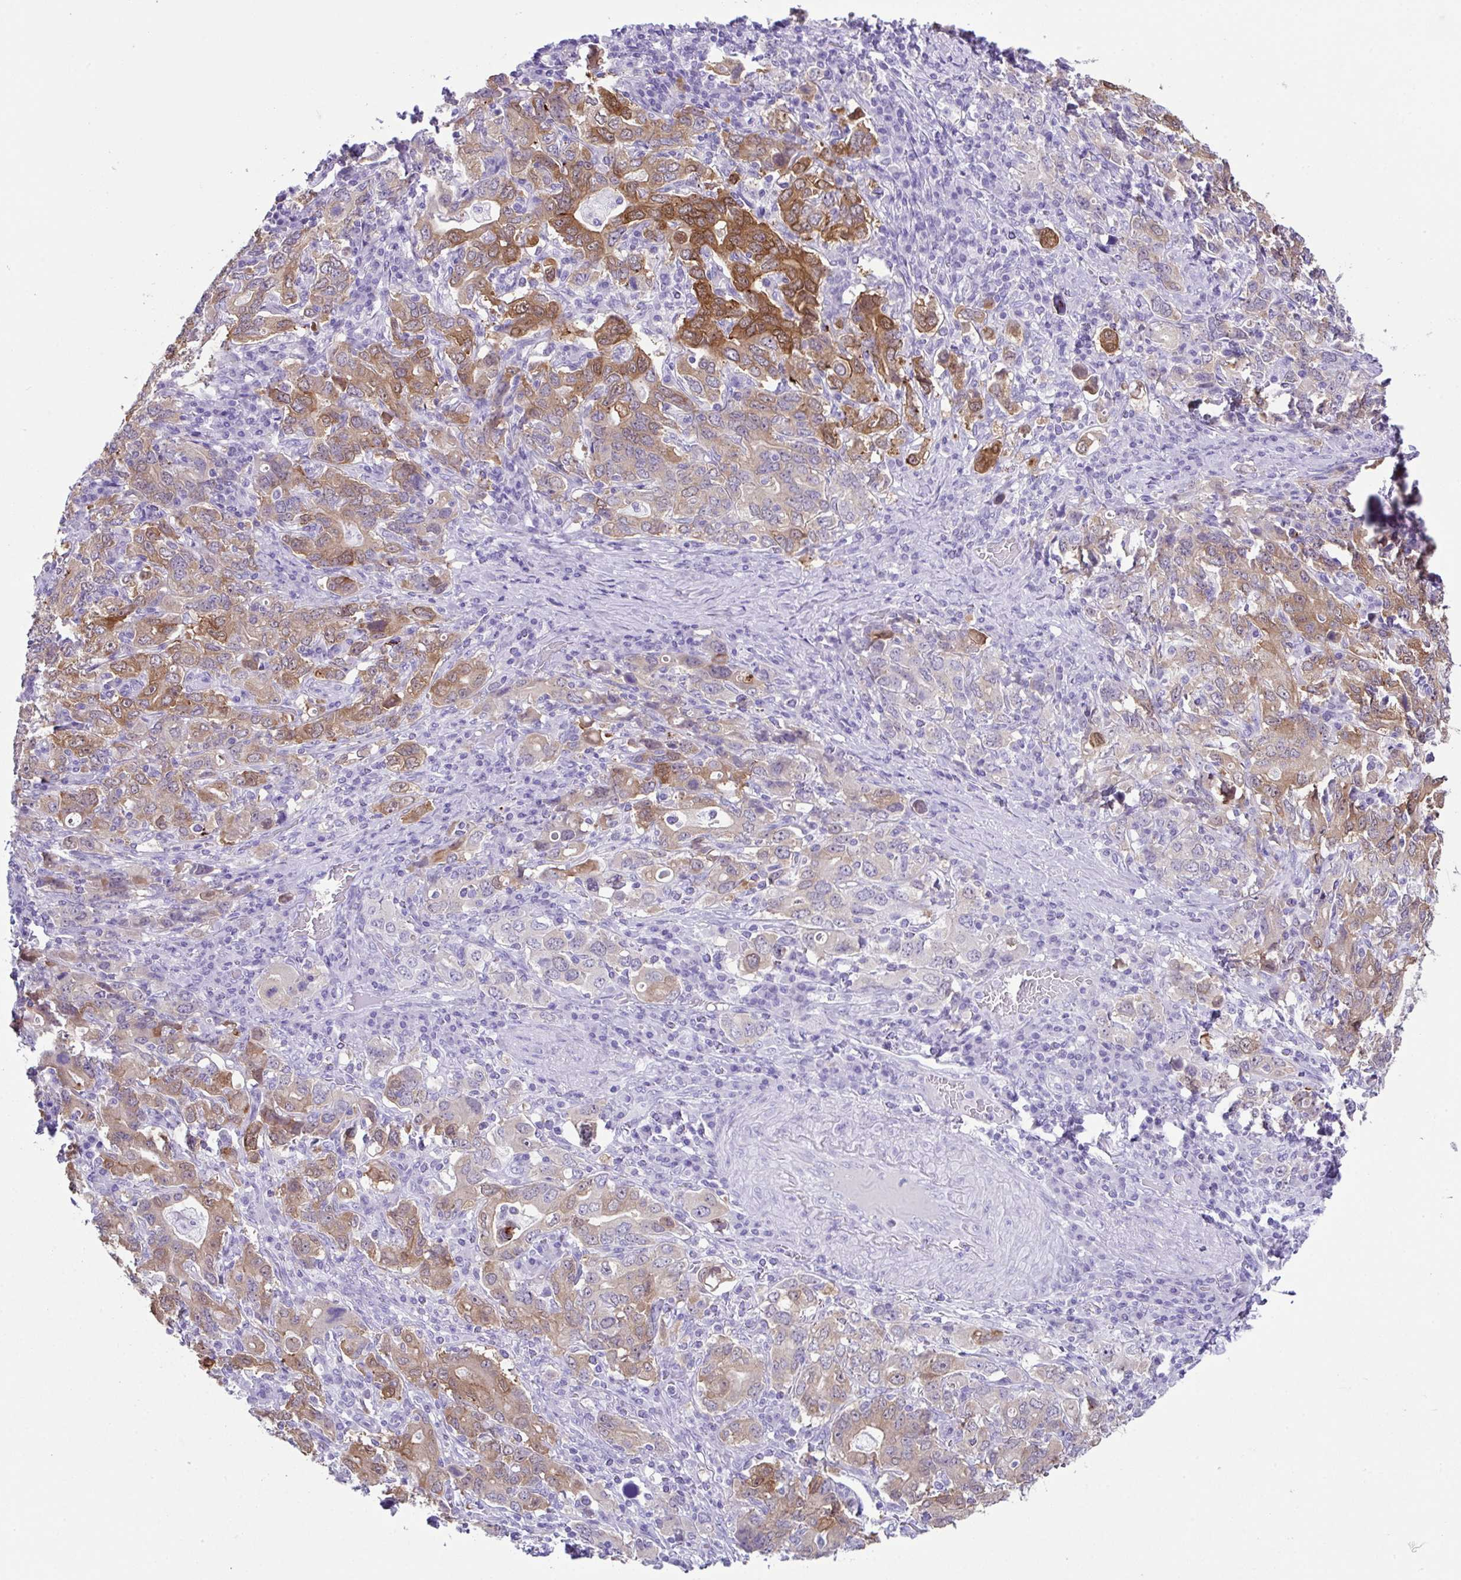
{"staining": {"intensity": "moderate", "quantity": "25%-75%", "location": "cytoplasmic/membranous"}, "tissue": "stomach cancer", "cell_type": "Tumor cells", "image_type": "cancer", "snomed": [{"axis": "morphology", "description": "Adenocarcinoma, NOS"}, {"axis": "topography", "description": "Stomach, upper"}, {"axis": "topography", "description": "Stomach"}], "caption": "Brown immunohistochemical staining in human stomach cancer shows moderate cytoplasmic/membranous staining in approximately 25%-75% of tumor cells.", "gene": "LGALS4", "patient": {"sex": "male", "age": 62}}